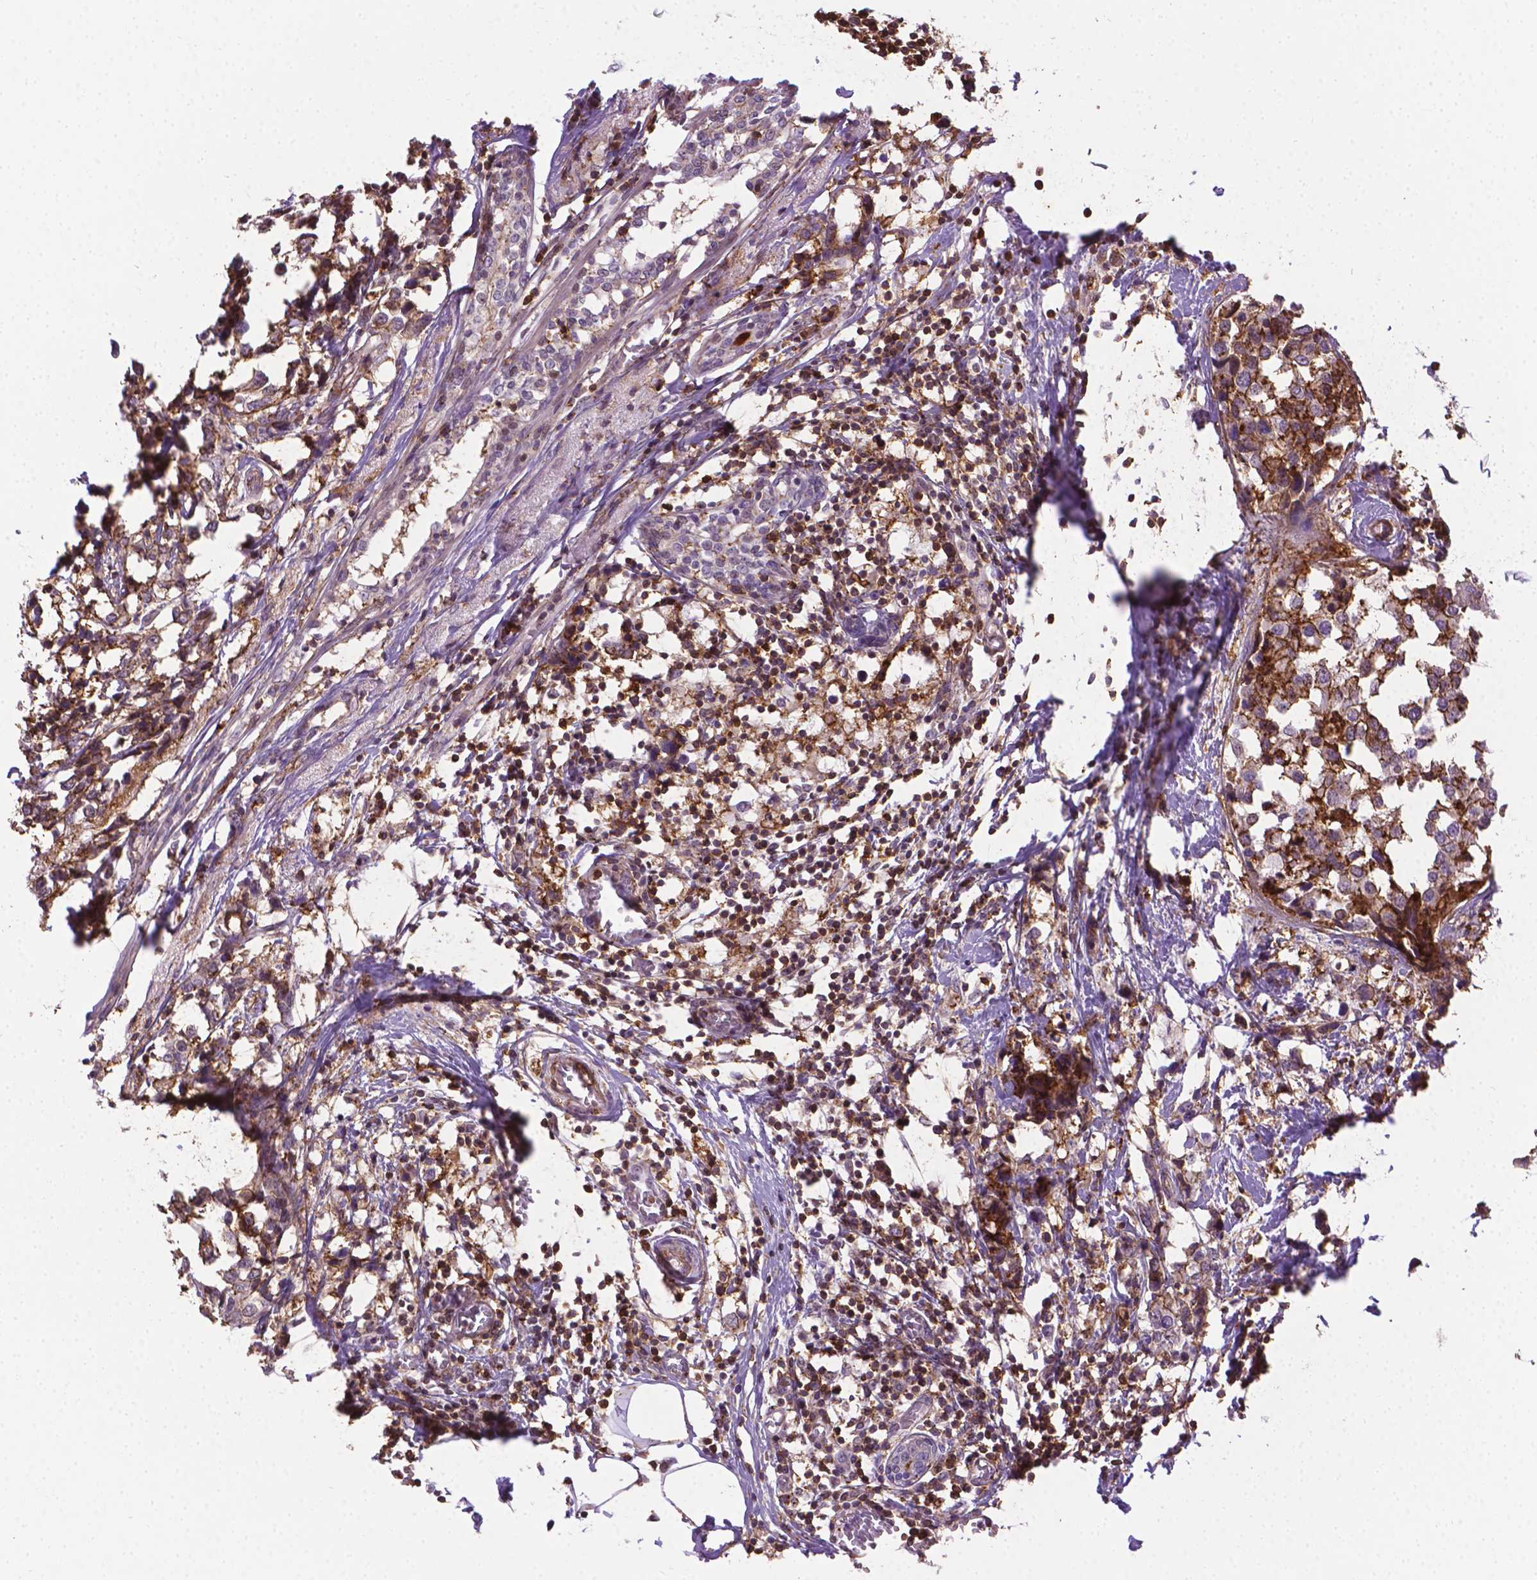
{"staining": {"intensity": "negative", "quantity": "none", "location": "none"}, "tissue": "breast cancer", "cell_type": "Tumor cells", "image_type": "cancer", "snomed": [{"axis": "morphology", "description": "Lobular carcinoma"}, {"axis": "topography", "description": "Breast"}], "caption": "Immunohistochemical staining of human breast cancer reveals no significant positivity in tumor cells.", "gene": "ACAD10", "patient": {"sex": "female", "age": 59}}